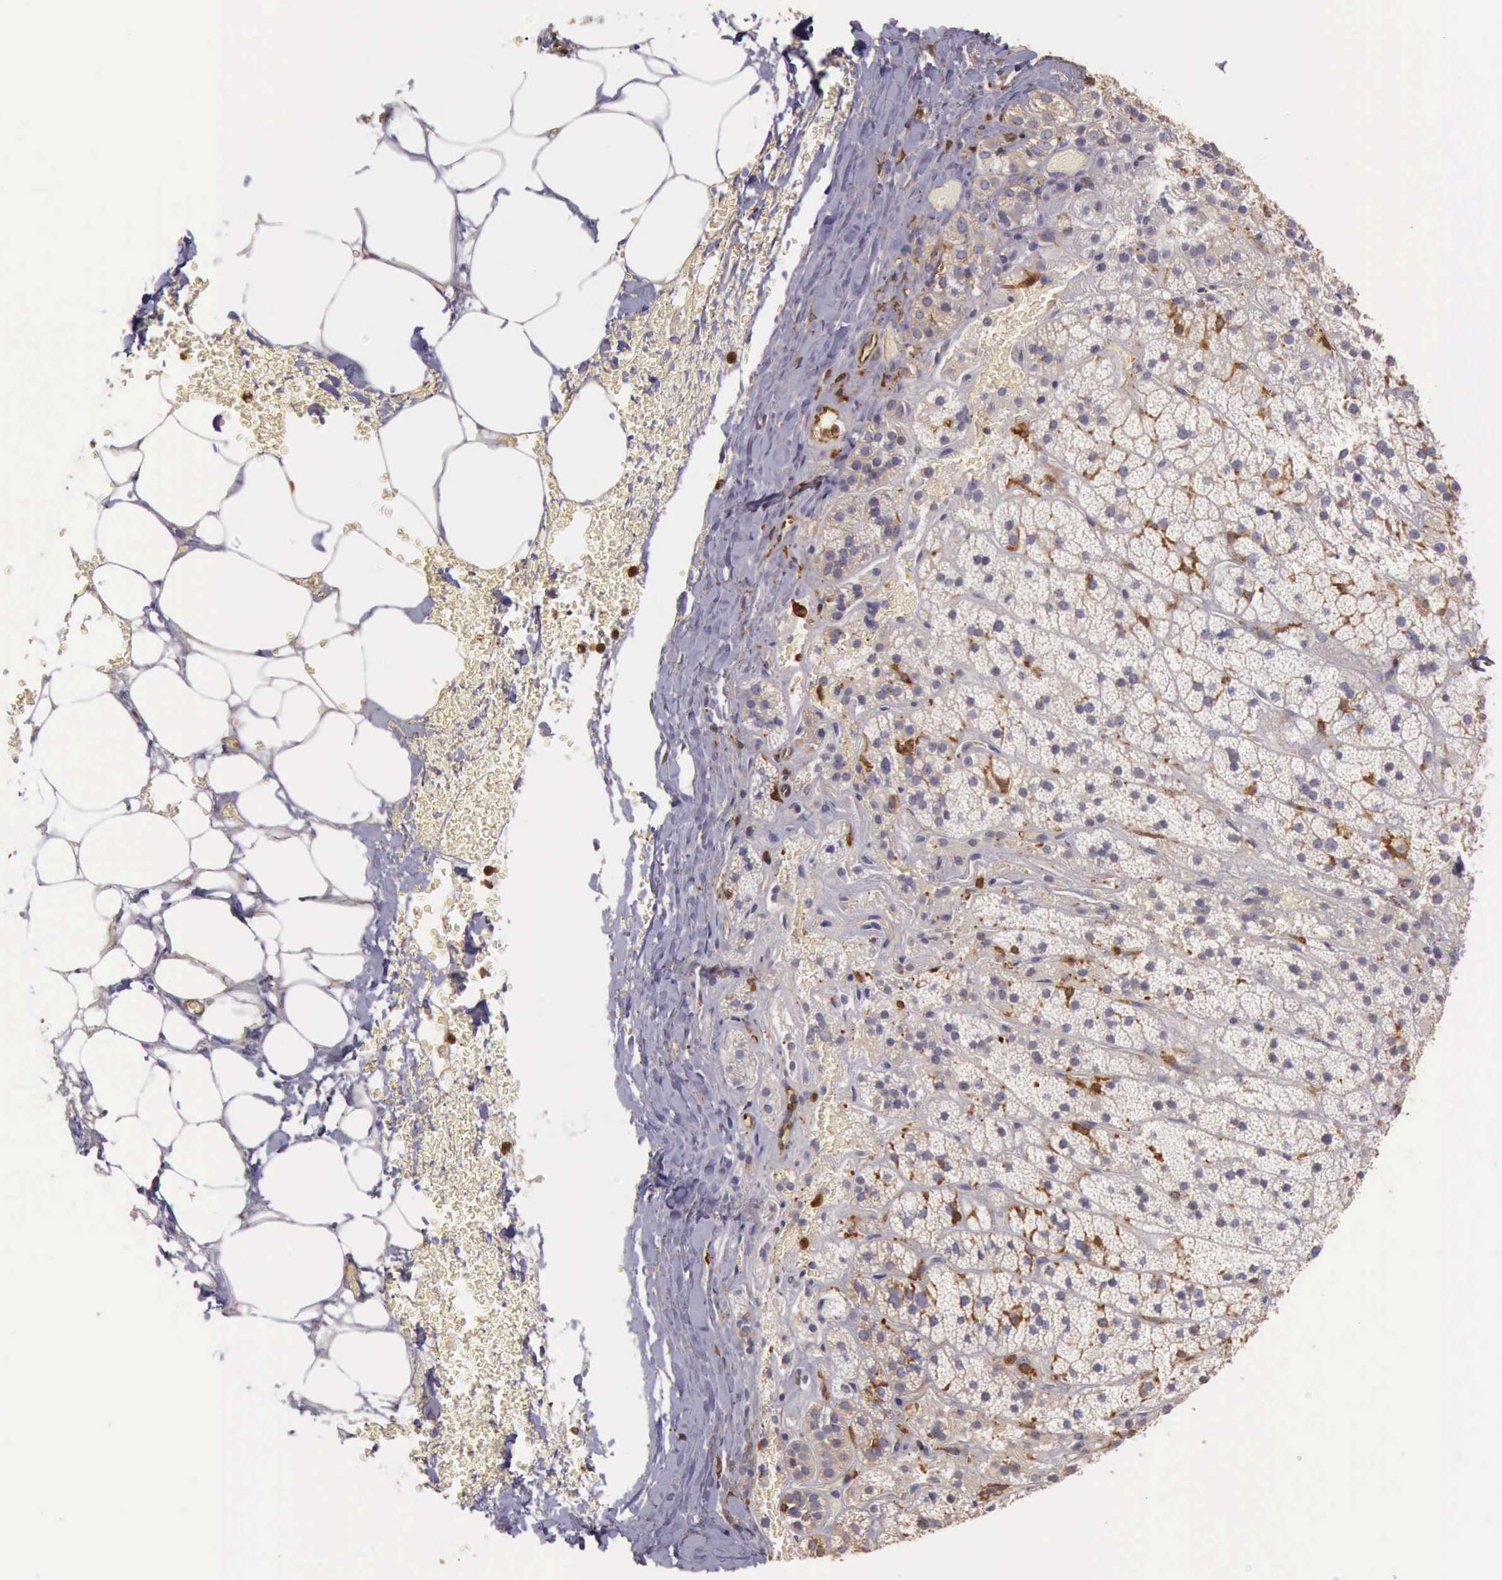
{"staining": {"intensity": "negative", "quantity": "none", "location": "none"}, "tissue": "adrenal gland", "cell_type": "Glandular cells", "image_type": "normal", "snomed": [{"axis": "morphology", "description": "Normal tissue, NOS"}, {"axis": "topography", "description": "Adrenal gland"}], "caption": "Glandular cells show no significant protein staining in normal adrenal gland. (DAB (3,3'-diaminobenzidine) immunohistochemistry (IHC) visualized using brightfield microscopy, high magnification).", "gene": "ARHGAP4", "patient": {"sex": "male", "age": 57}}